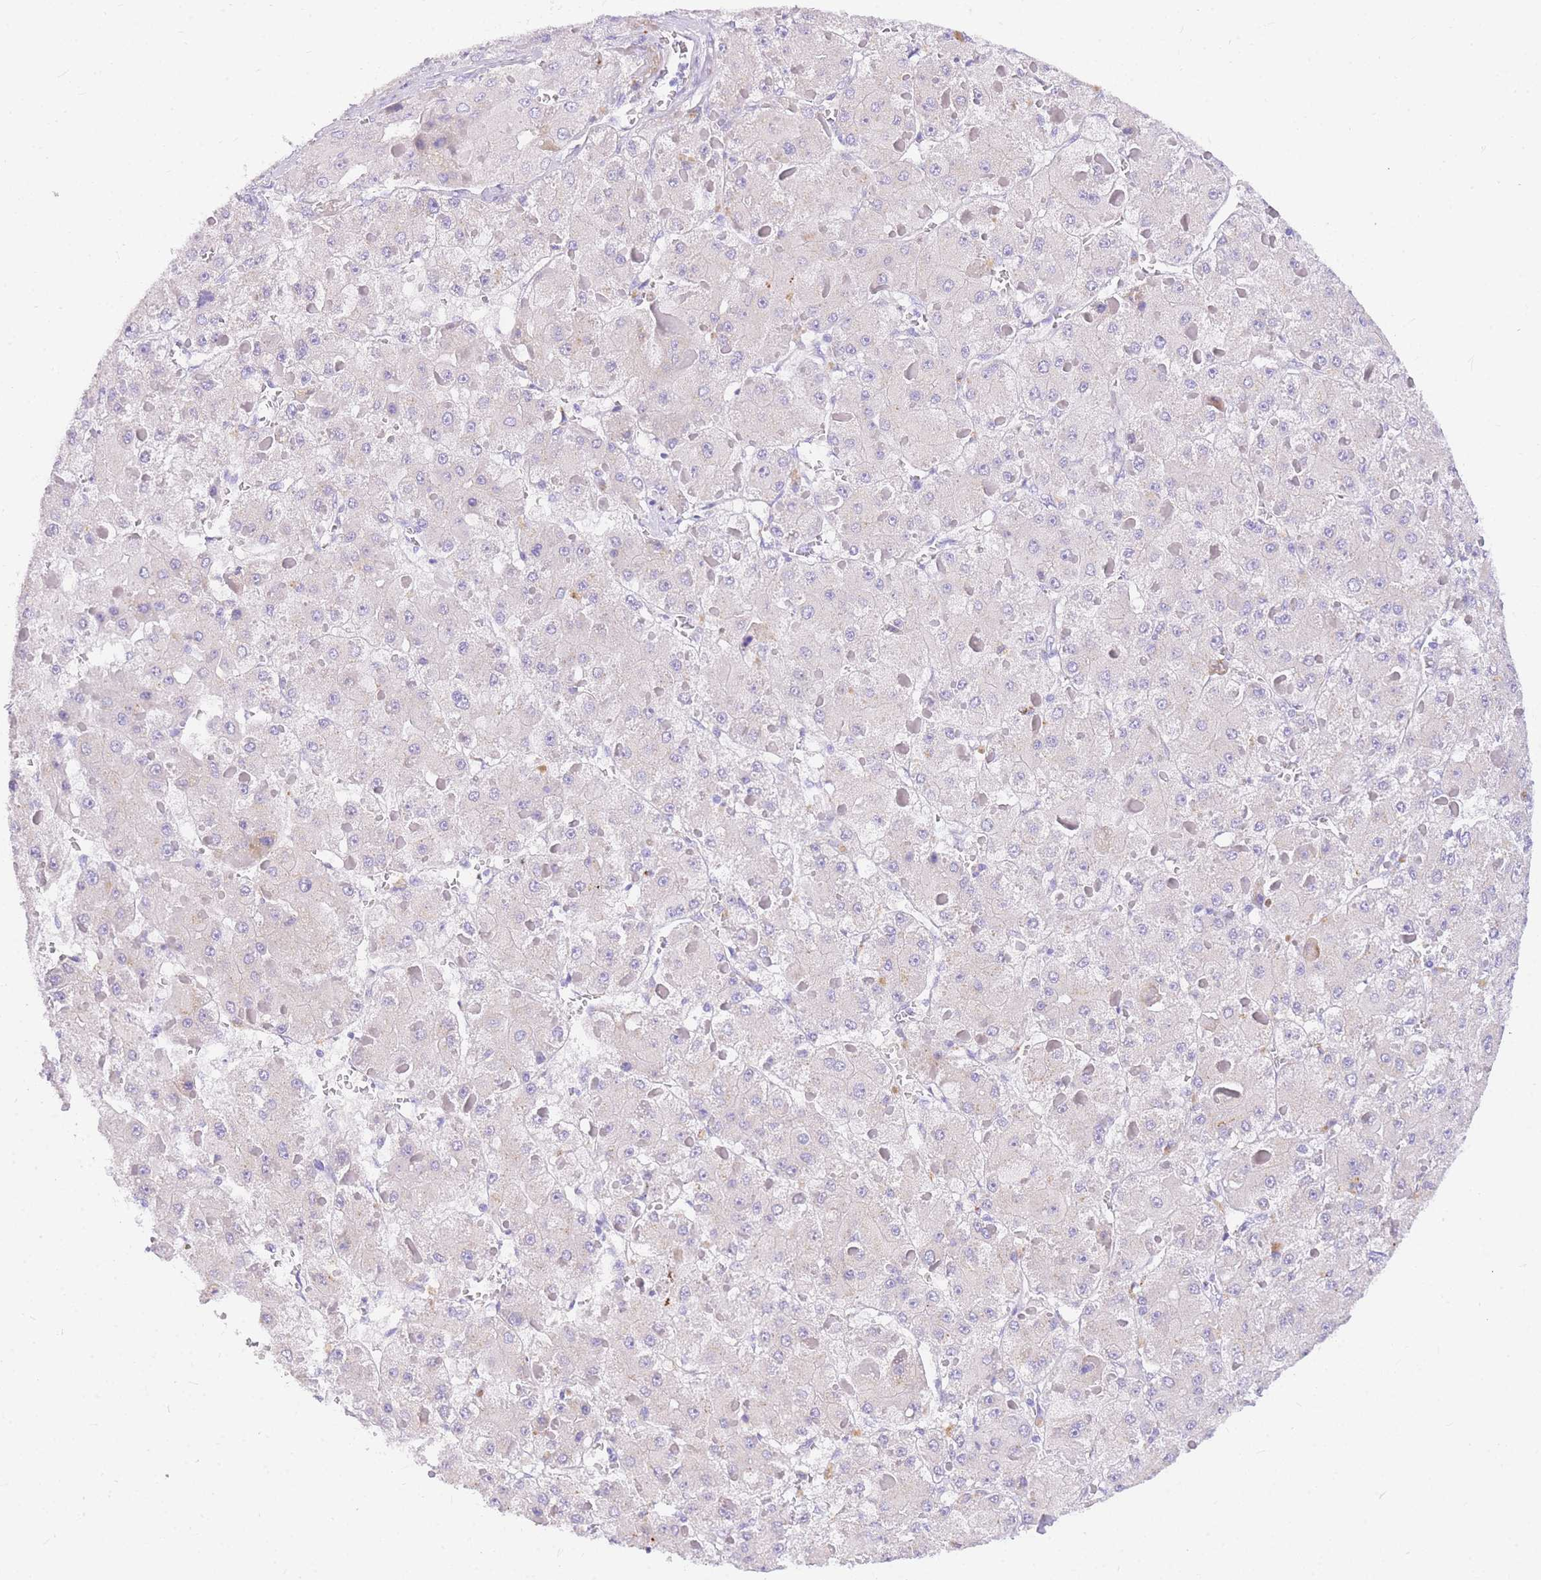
{"staining": {"intensity": "negative", "quantity": "none", "location": "none"}, "tissue": "liver cancer", "cell_type": "Tumor cells", "image_type": "cancer", "snomed": [{"axis": "morphology", "description": "Carcinoma, Hepatocellular, NOS"}, {"axis": "topography", "description": "Liver"}], "caption": "Immunohistochemical staining of human hepatocellular carcinoma (liver) displays no significant expression in tumor cells. (DAB (3,3'-diaminobenzidine) immunohistochemistry (IHC) visualized using brightfield microscopy, high magnification).", "gene": "UPK1A", "patient": {"sex": "female", "age": 73}}